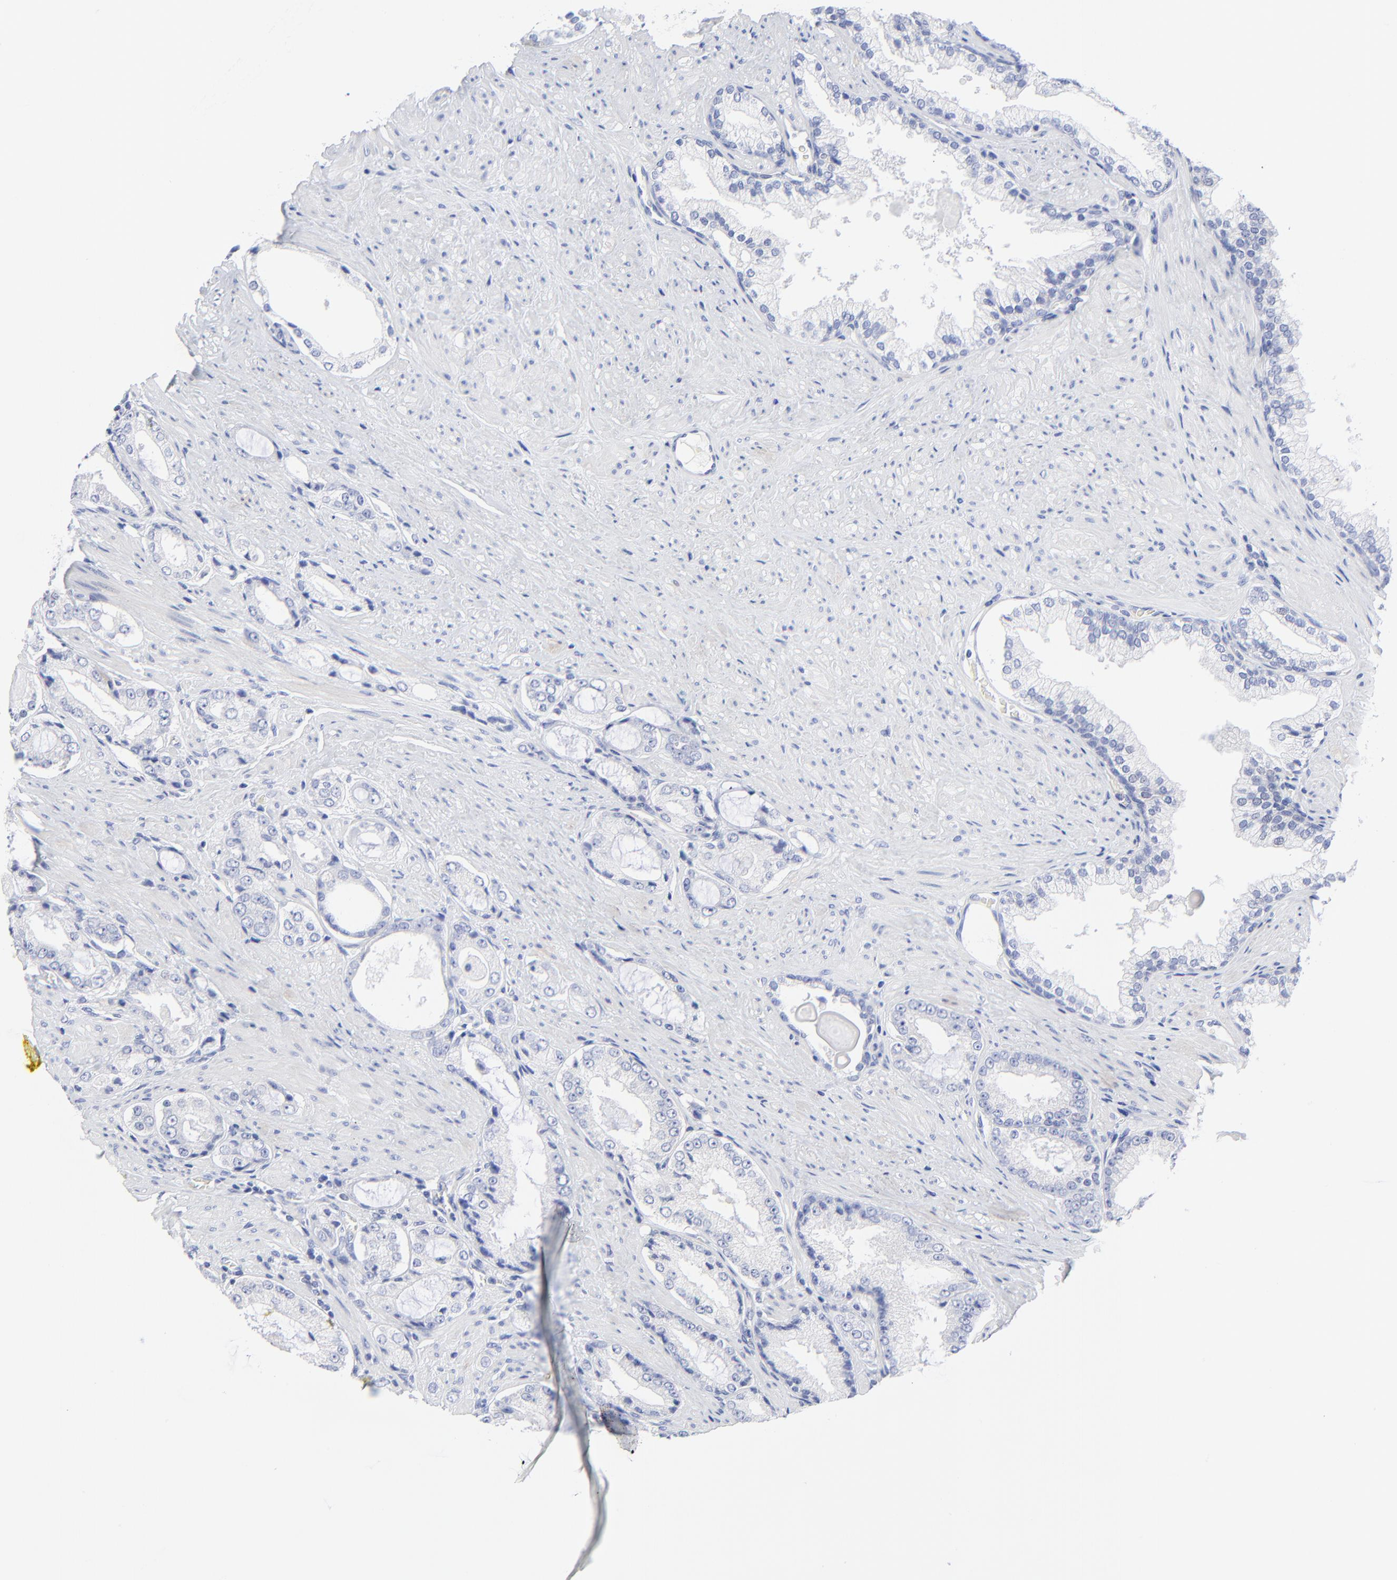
{"staining": {"intensity": "negative", "quantity": "none", "location": "none"}, "tissue": "prostate cancer", "cell_type": "Tumor cells", "image_type": "cancer", "snomed": [{"axis": "morphology", "description": "Adenocarcinoma, Medium grade"}, {"axis": "topography", "description": "Prostate"}], "caption": "Immunohistochemical staining of prostate cancer shows no significant positivity in tumor cells.", "gene": "PSD3", "patient": {"sex": "male", "age": 60}}